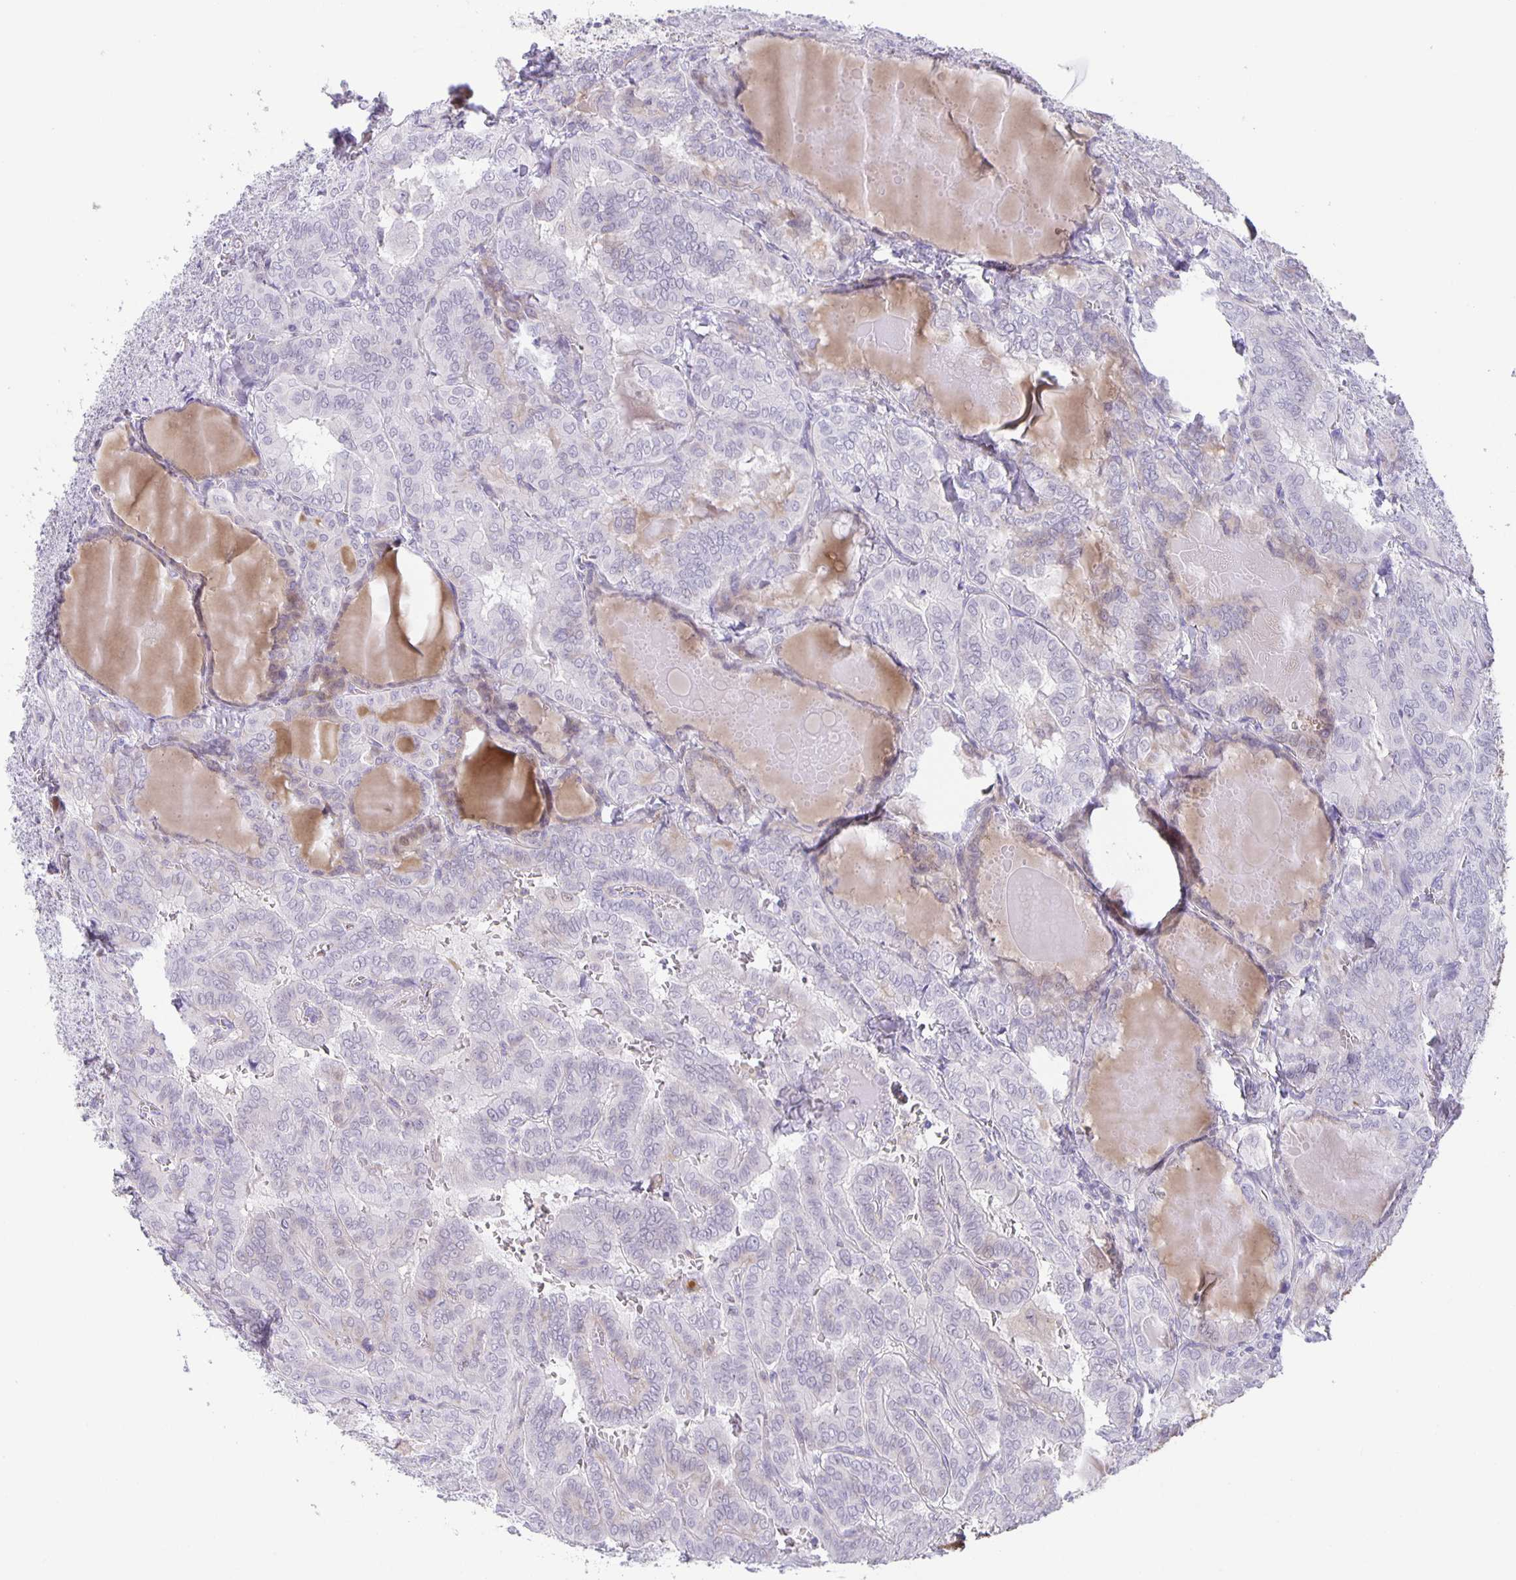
{"staining": {"intensity": "negative", "quantity": "none", "location": "none"}, "tissue": "thyroid cancer", "cell_type": "Tumor cells", "image_type": "cancer", "snomed": [{"axis": "morphology", "description": "Papillary adenocarcinoma, NOS"}, {"axis": "topography", "description": "Thyroid gland"}], "caption": "Thyroid papillary adenocarcinoma was stained to show a protein in brown. There is no significant staining in tumor cells. Brightfield microscopy of immunohistochemistry (IHC) stained with DAB (3,3'-diaminobenzidine) (brown) and hematoxylin (blue), captured at high magnification.", "gene": "PHRF1", "patient": {"sex": "female", "age": 46}}